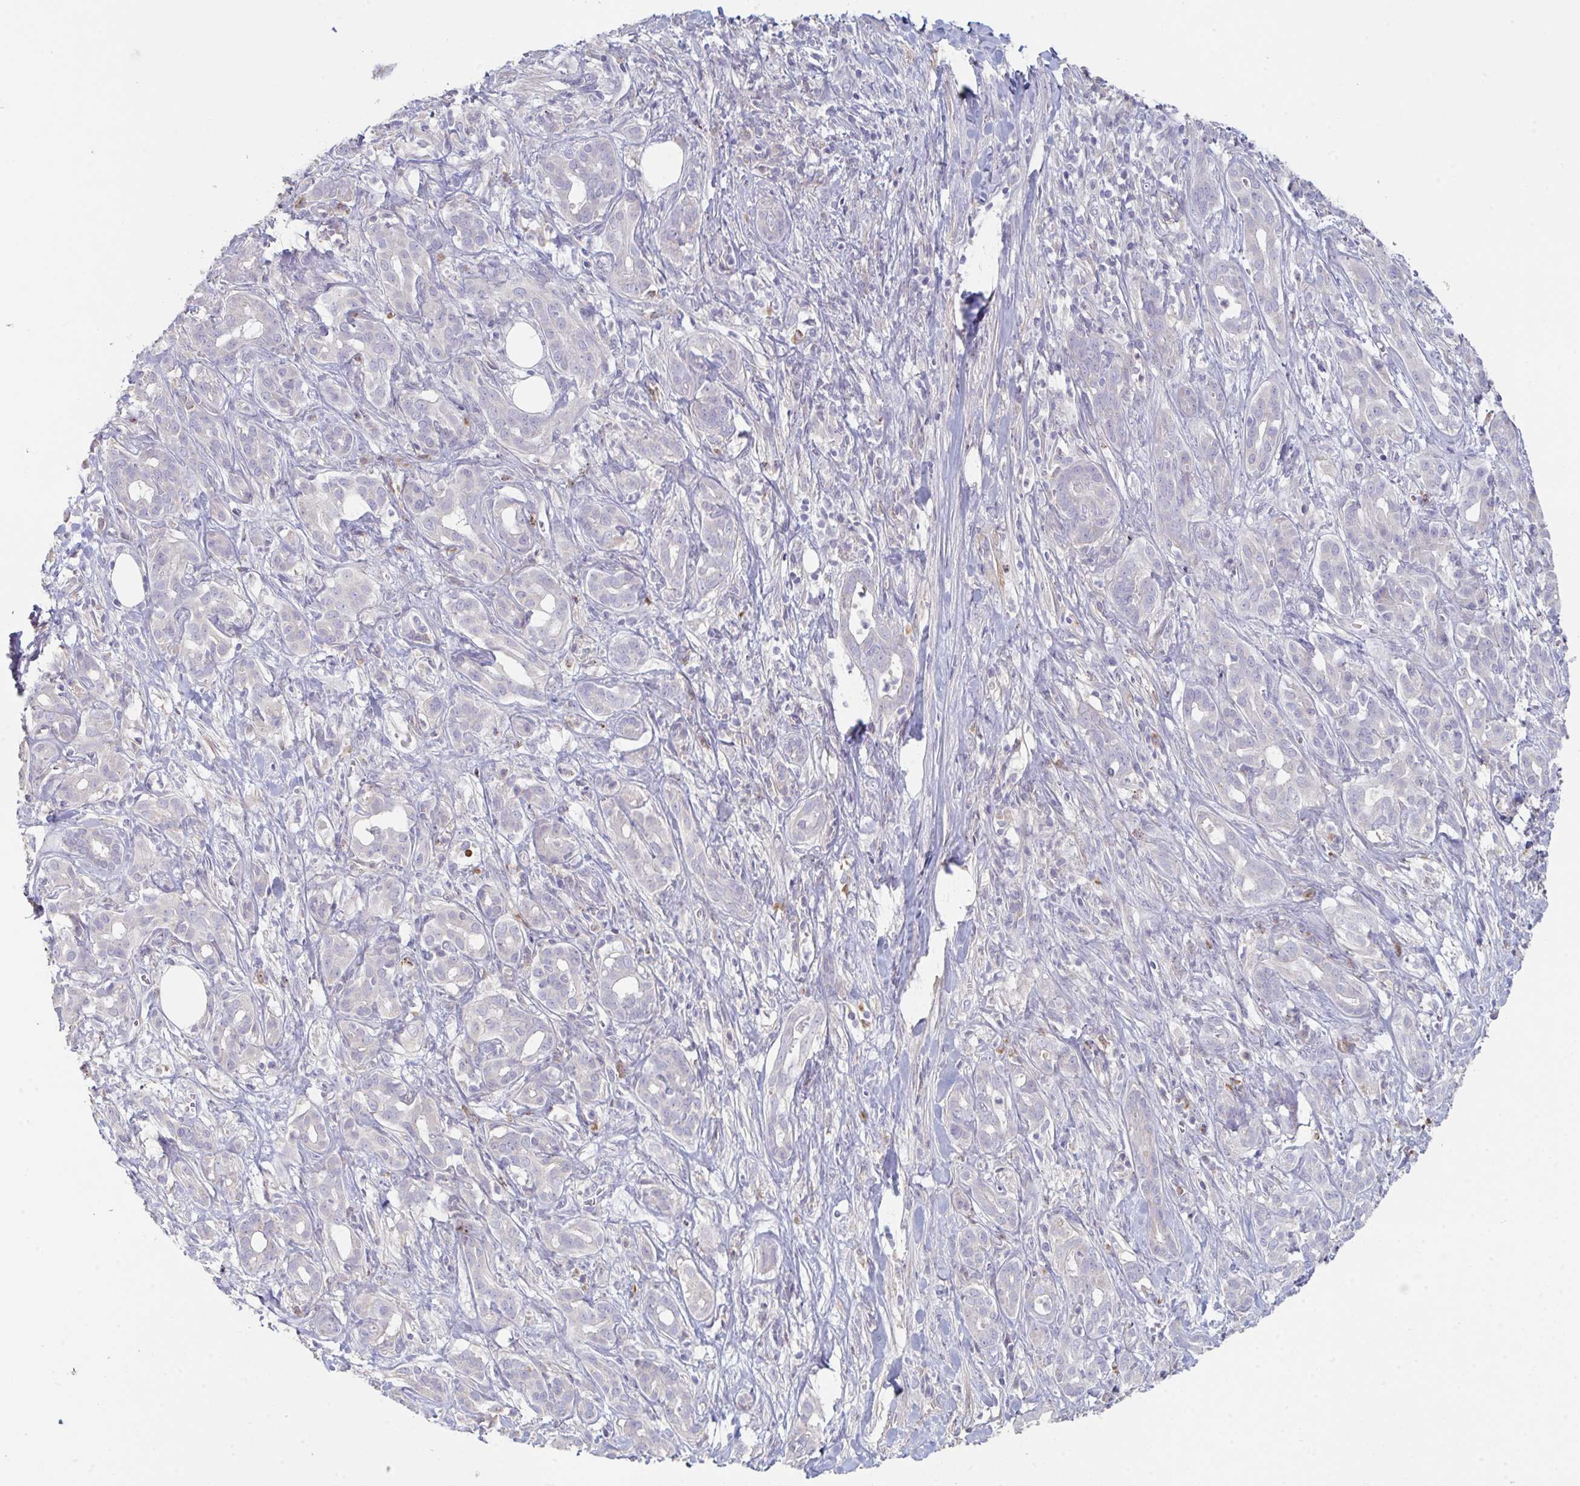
{"staining": {"intensity": "negative", "quantity": "none", "location": "none"}, "tissue": "pancreatic cancer", "cell_type": "Tumor cells", "image_type": "cancer", "snomed": [{"axis": "morphology", "description": "Adenocarcinoma, NOS"}, {"axis": "topography", "description": "Pancreas"}], "caption": "This is an immunohistochemistry (IHC) histopathology image of human adenocarcinoma (pancreatic). There is no staining in tumor cells.", "gene": "HGFAC", "patient": {"sex": "male", "age": 61}}